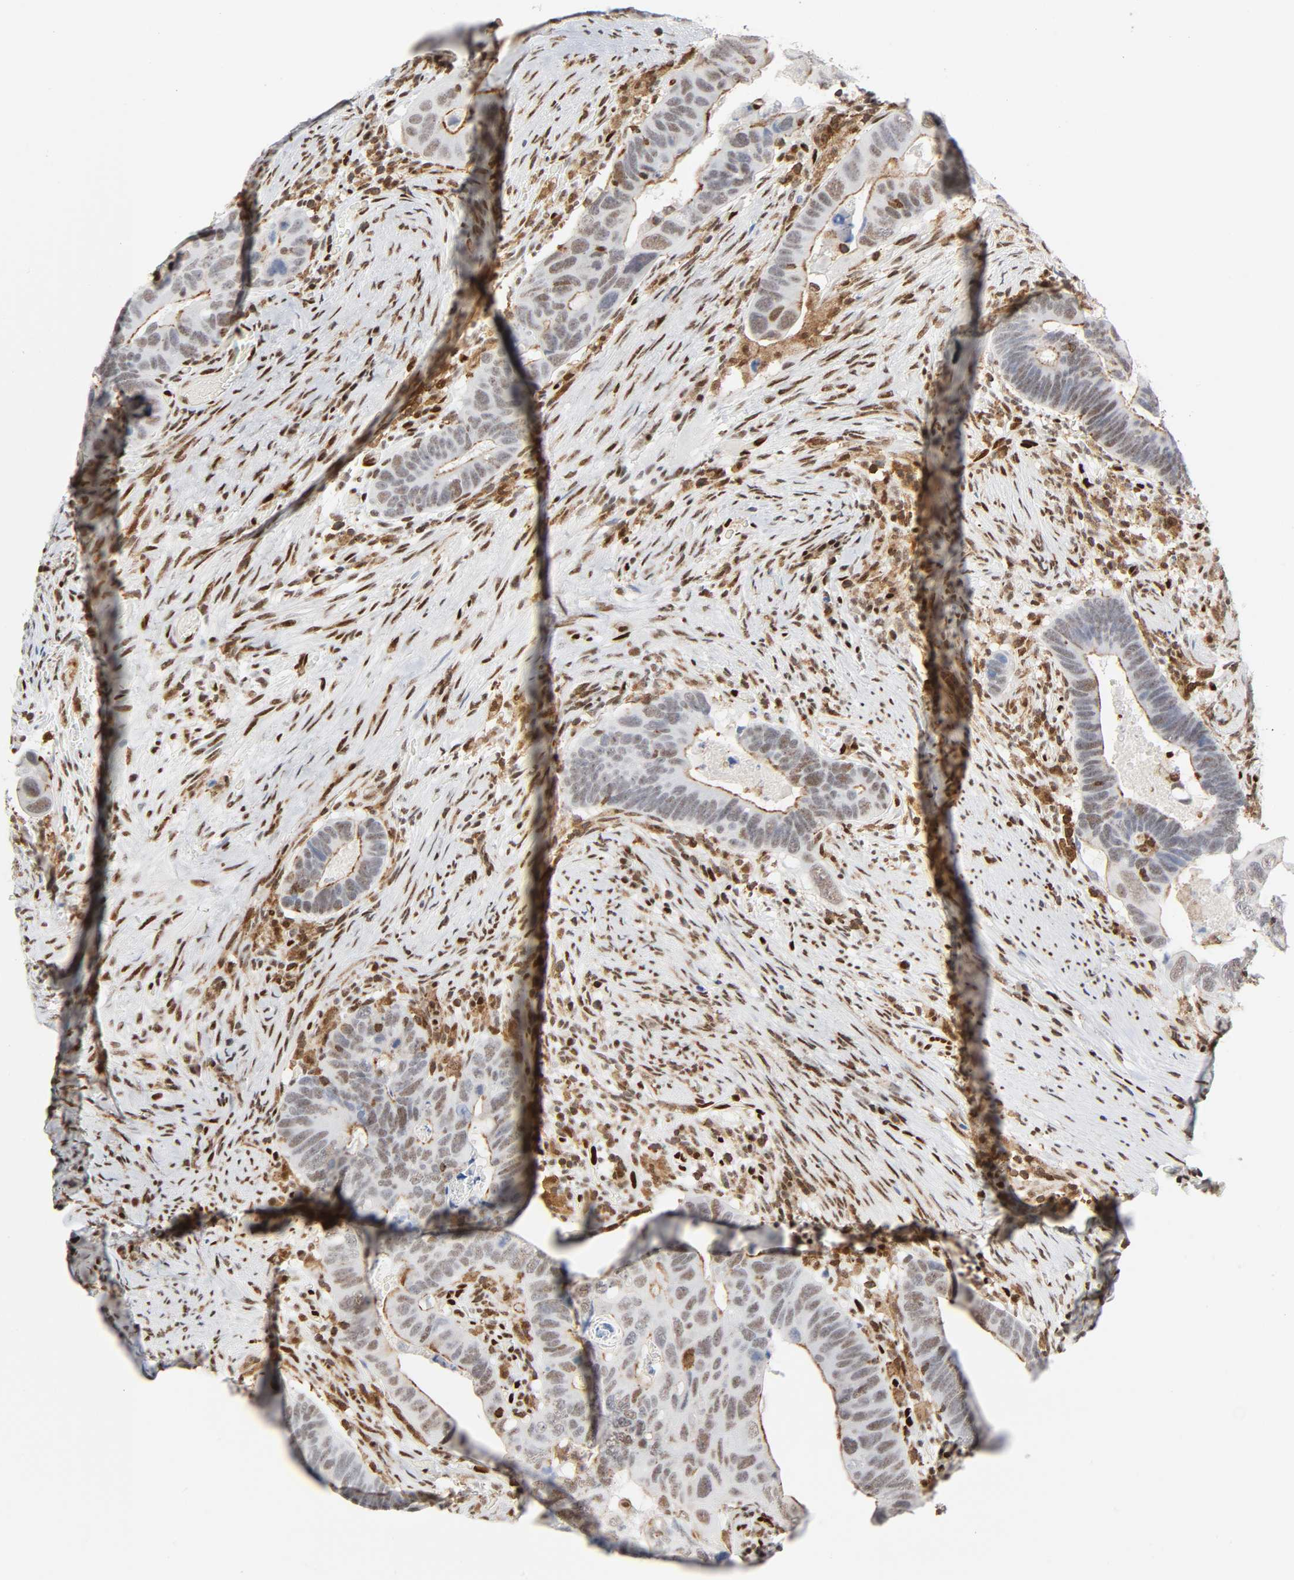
{"staining": {"intensity": "weak", "quantity": ">75%", "location": "nuclear"}, "tissue": "colorectal cancer", "cell_type": "Tumor cells", "image_type": "cancer", "snomed": [{"axis": "morphology", "description": "Adenocarcinoma, NOS"}, {"axis": "topography", "description": "Rectum"}], "caption": "Human colorectal cancer (adenocarcinoma) stained for a protein (brown) displays weak nuclear positive expression in about >75% of tumor cells.", "gene": "WAS", "patient": {"sex": "male", "age": 53}}